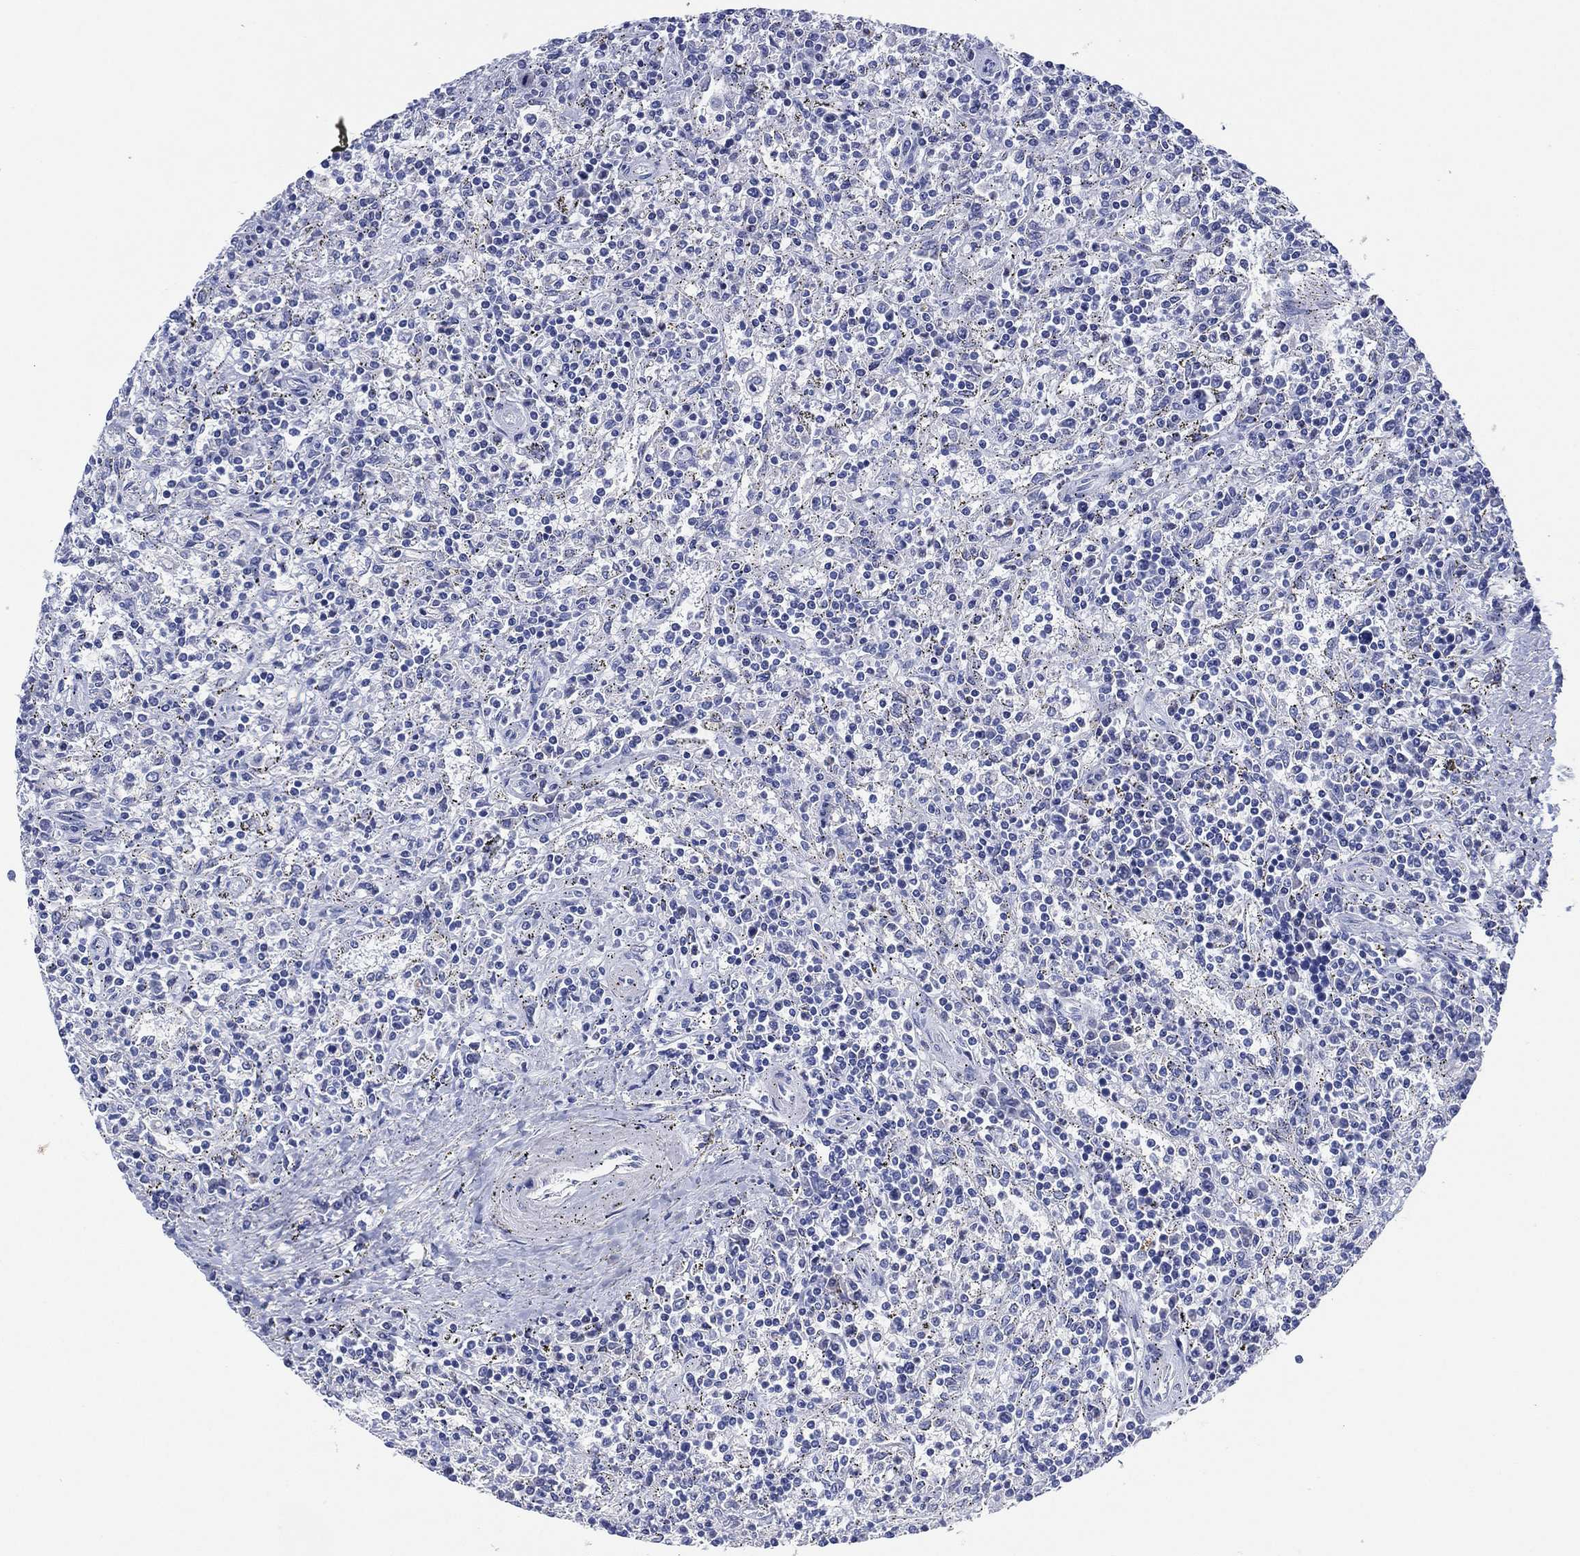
{"staining": {"intensity": "negative", "quantity": "none", "location": "none"}, "tissue": "lymphoma", "cell_type": "Tumor cells", "image_type": "cancer", "snomed": [{"axis": "morphology", "description": "Malignant lymphoma, non-Hodgkin's type, Low grade"}, {"axis": "topography", "description": "Spleen"}], "caption": "Tumor cells are negative for brown protein staining in lymphoma.", "gene": "SLC9C2", "patient": {"sex": "male", "age": 62}}